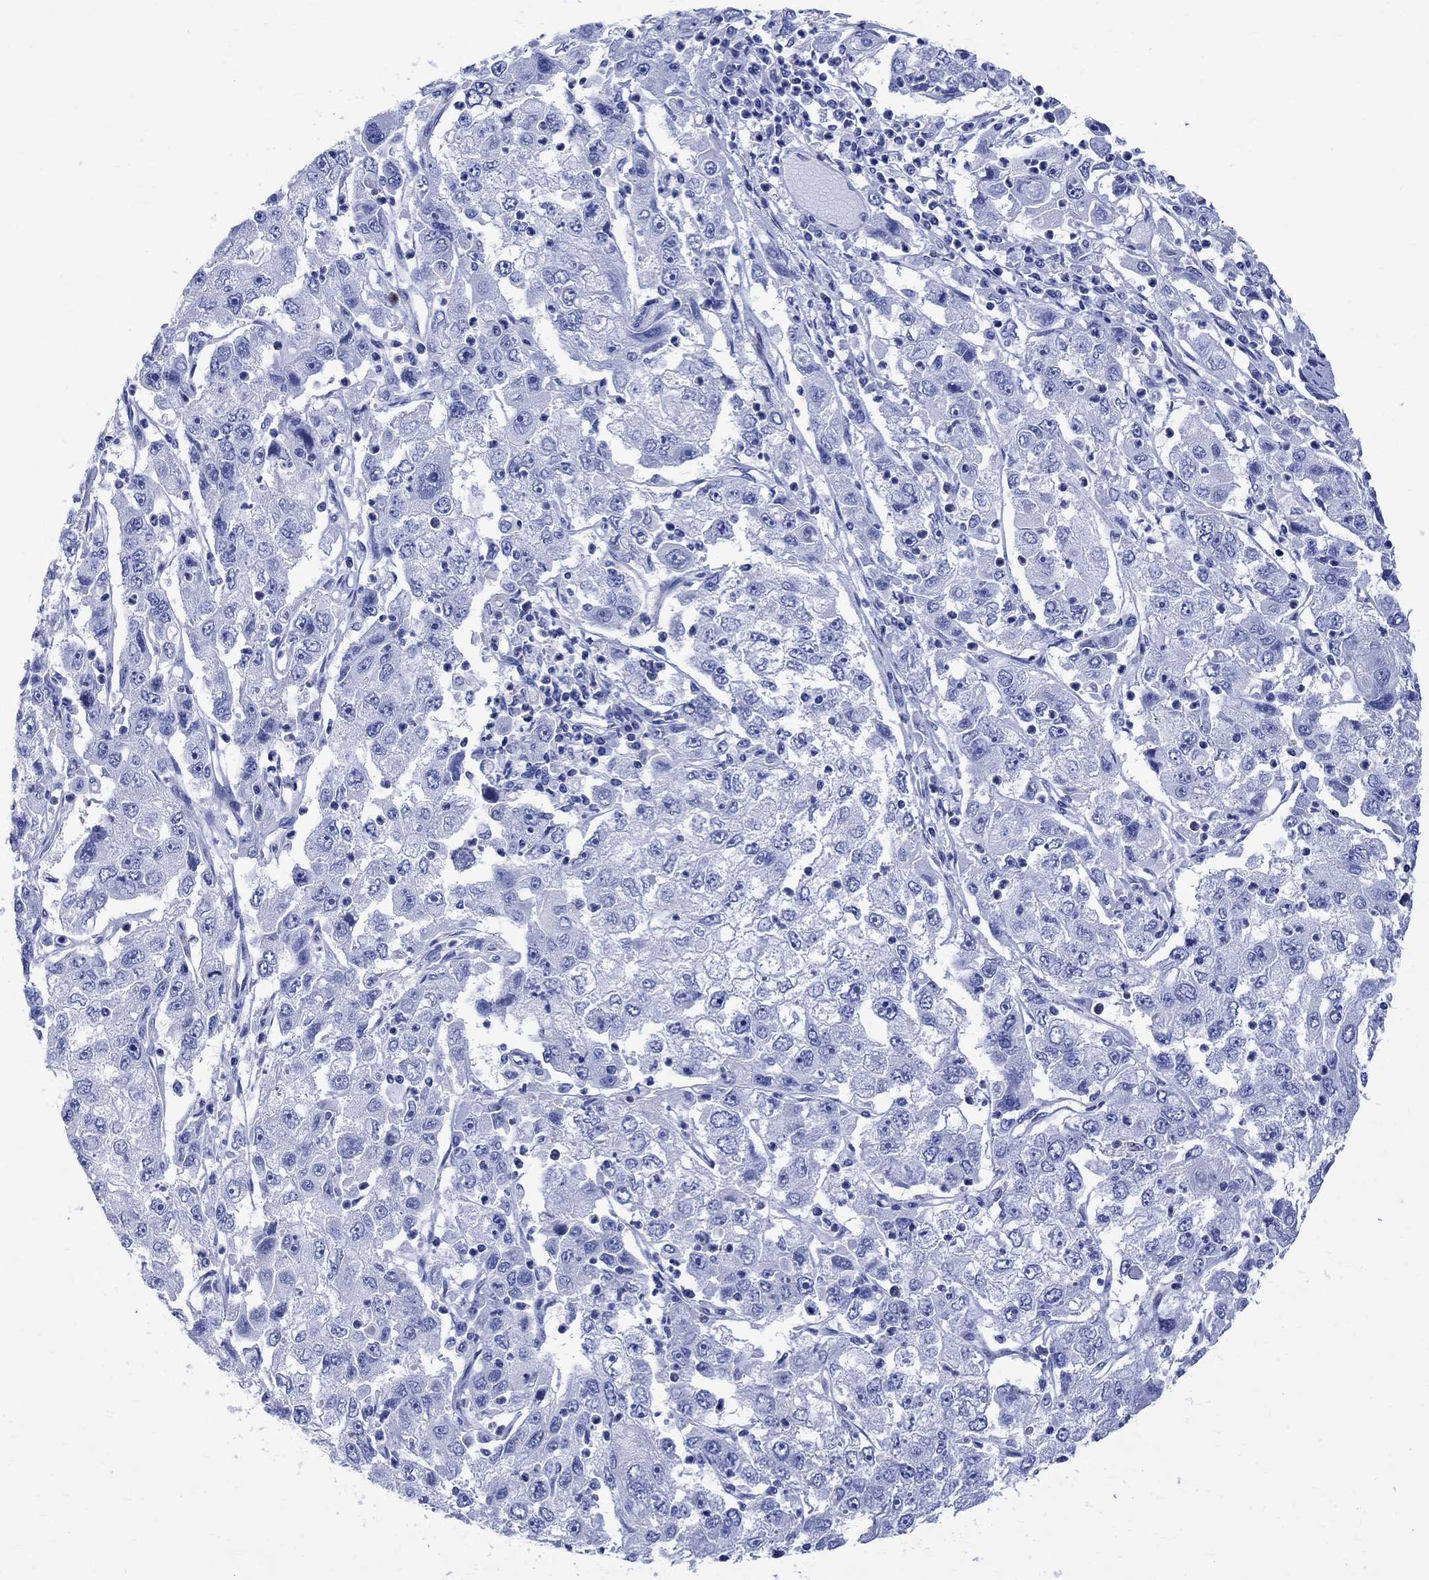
{"staining": {"intensity": "negative", "quantity": "none", "location": "none"}, "tissue": "cervical cancer", "cell_type": "Tumor cells", "image_type": "cancer", "snomed": [{"axis": "morphology", "description": "Squamous cell carcinoma, NOS"}, {"axis": "topography", "description": "Cervix"}], "caption": "This photomicrograph is of cervical cancer stained with immunohistochemistry (IHC) to label a protein in brown with the nuclei are counter-stained blue. There is no positivity in tumor cells. Brightfield microscopy of immunohistochemistry stained with DAB (3,3'-diaminobenzidine) (brown) and hematoxylin (blue), captured at high magnification.", "gene": "PARVB", "patient": {"sex": "female", "age": 36}}